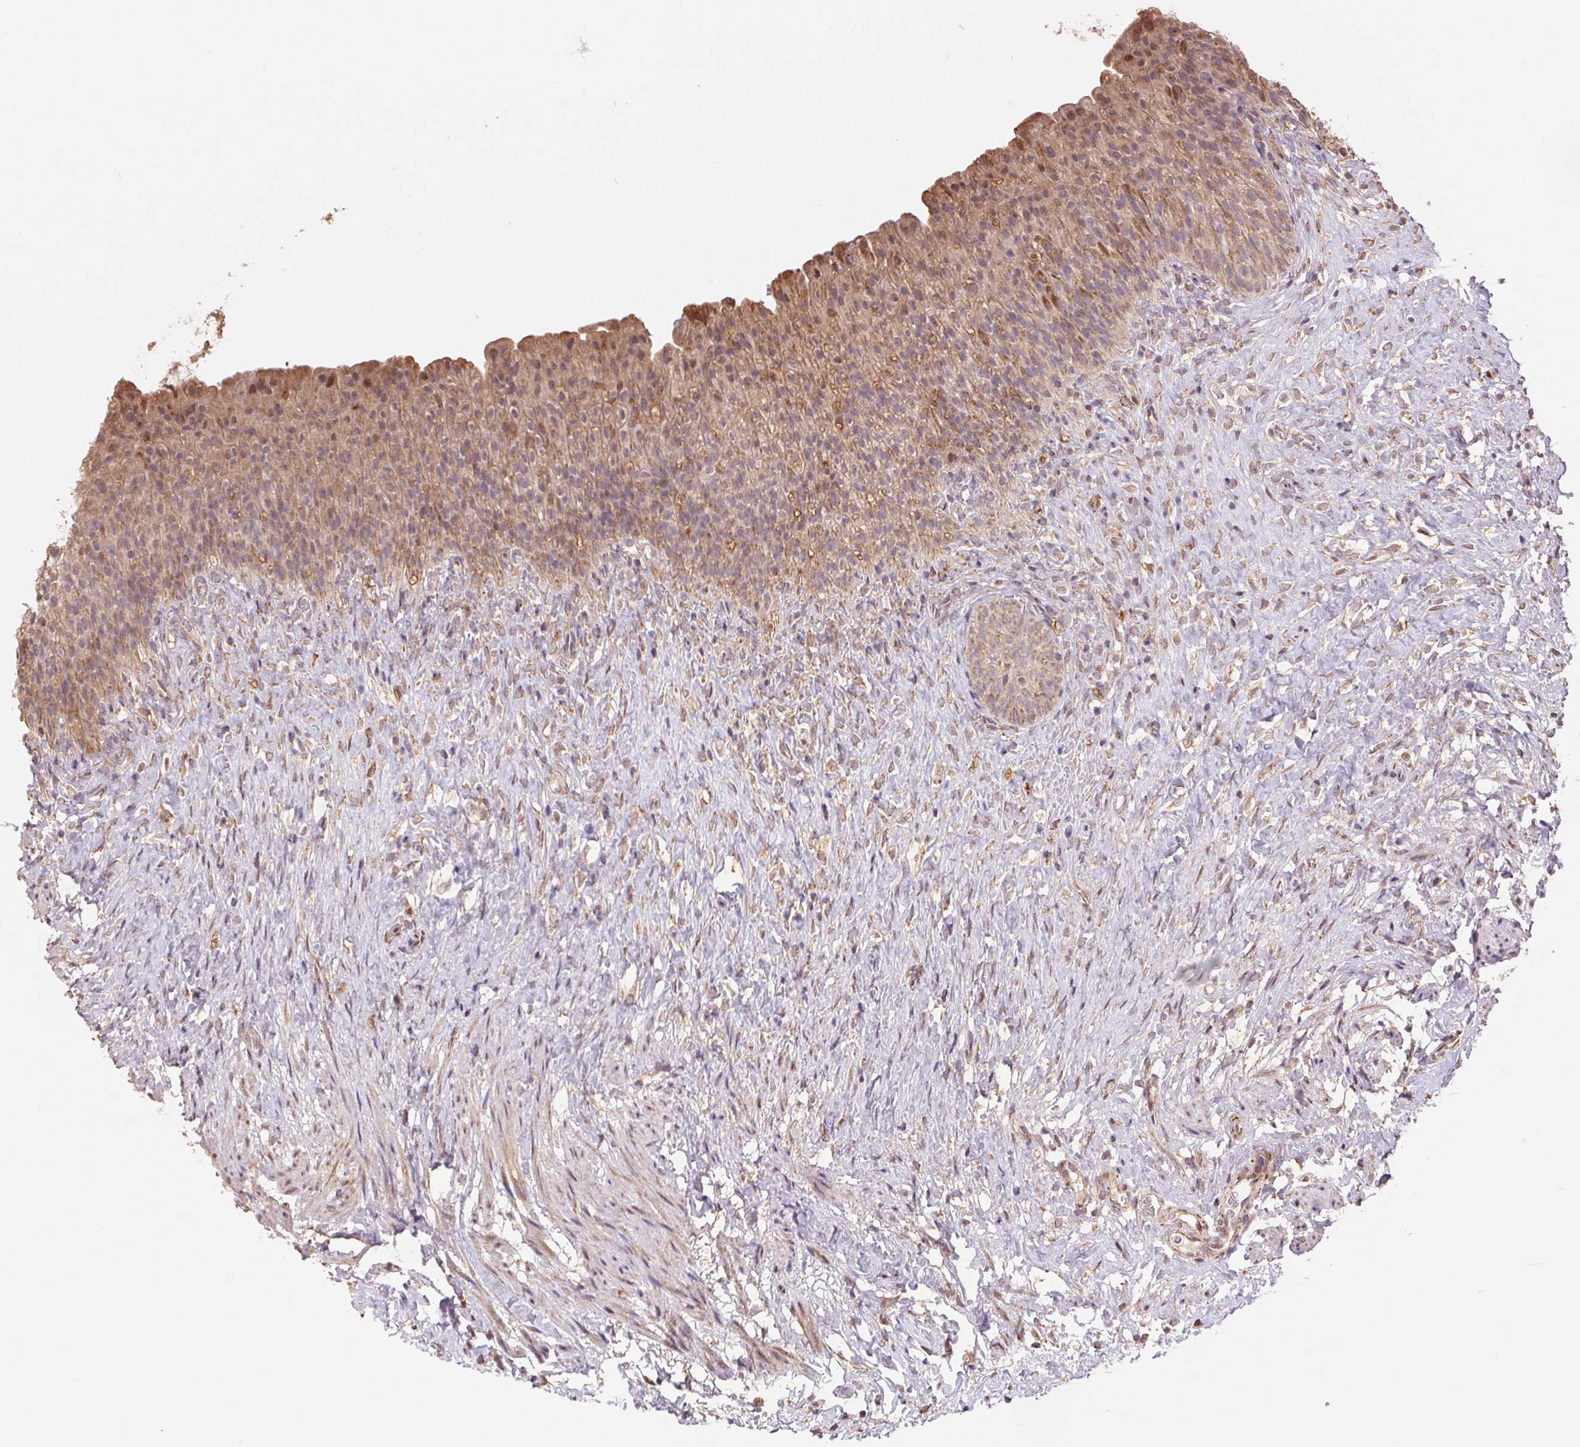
{"staining": {"intensity": "weak", "quantity": ">75%", "location": "cytoplasmic/membranous,nuclear"}, "tissue": "urinary bladder", "cell_type": "Urothelial cells", "image_type": "normal", "snomed": [{"axis": "morphology", "description": "Normal tissue, NOS"}, {"axis": "topography", "description": "Urinary bladder"}, {"axis": "topography", "description": "Prostate"}], "caption": "A brown stain labels weak cytoplasmic/membranous,nuclear expression of a protein in urothelial cells of benign urinary bladder.", "gene": "PDHA1", "patient": {"sex": "male", "age": 76}}